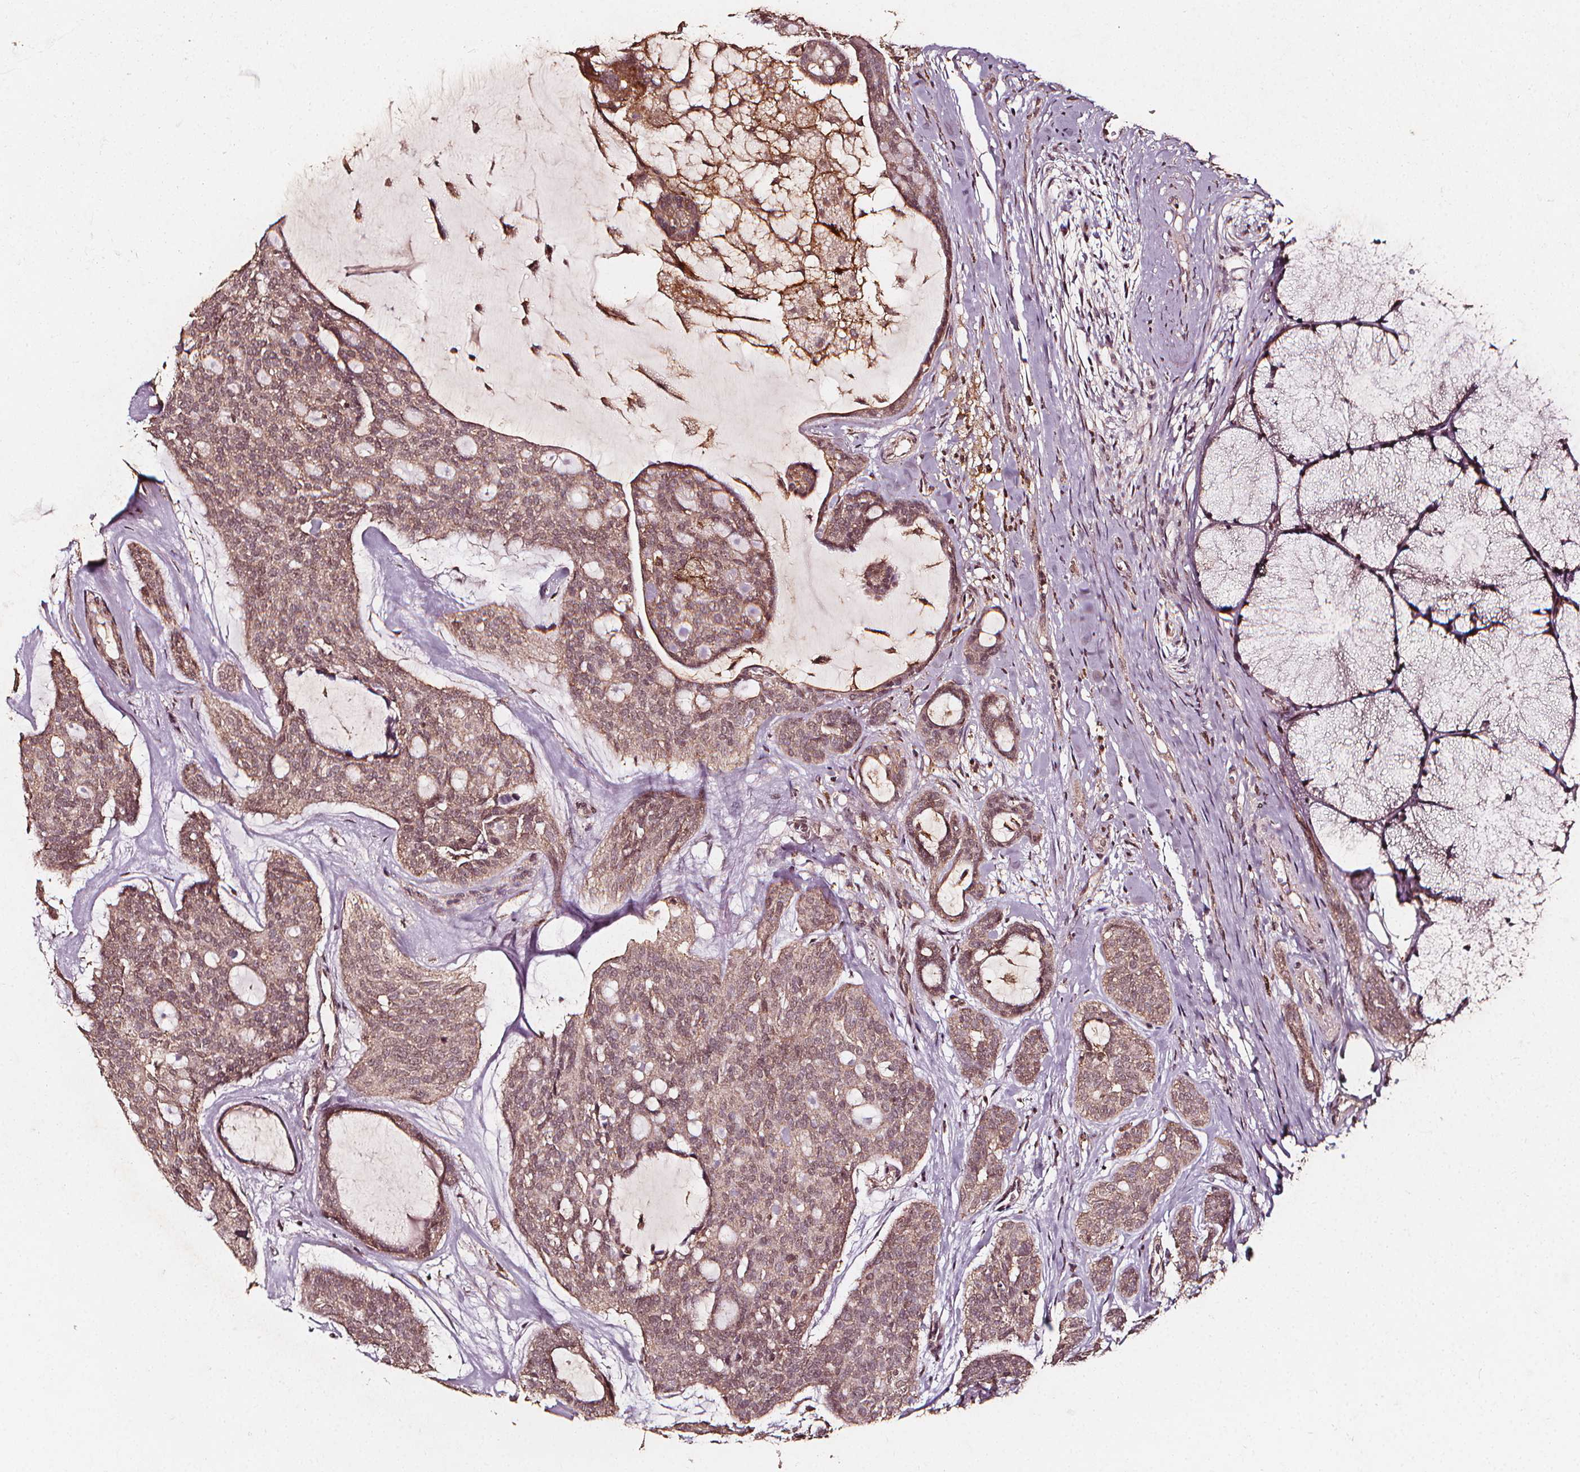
{"staining": {"intensity": "weak", "quantity": ">75%", "location": "cytoplasmic/membranous,nuclear"}, "tissue": "head and neck cancer", "cell_type": "Tumor cells", "image_type": "cancer", "snomed": [{"axis": "morphology", "description": "Adenocarcinoma, NOS"}, {"axis": "topography", "description": "Head-Neck"}], "caption": "Protein staining by immunohistochemistry shows weak cytoplasmic/membranous and nuclear positivity in about >75% of tumor cells in head and neck cancer (adenocarcinoma).", "gene": "ABCA1", "patient": {"sex": "male", "age": 66}}